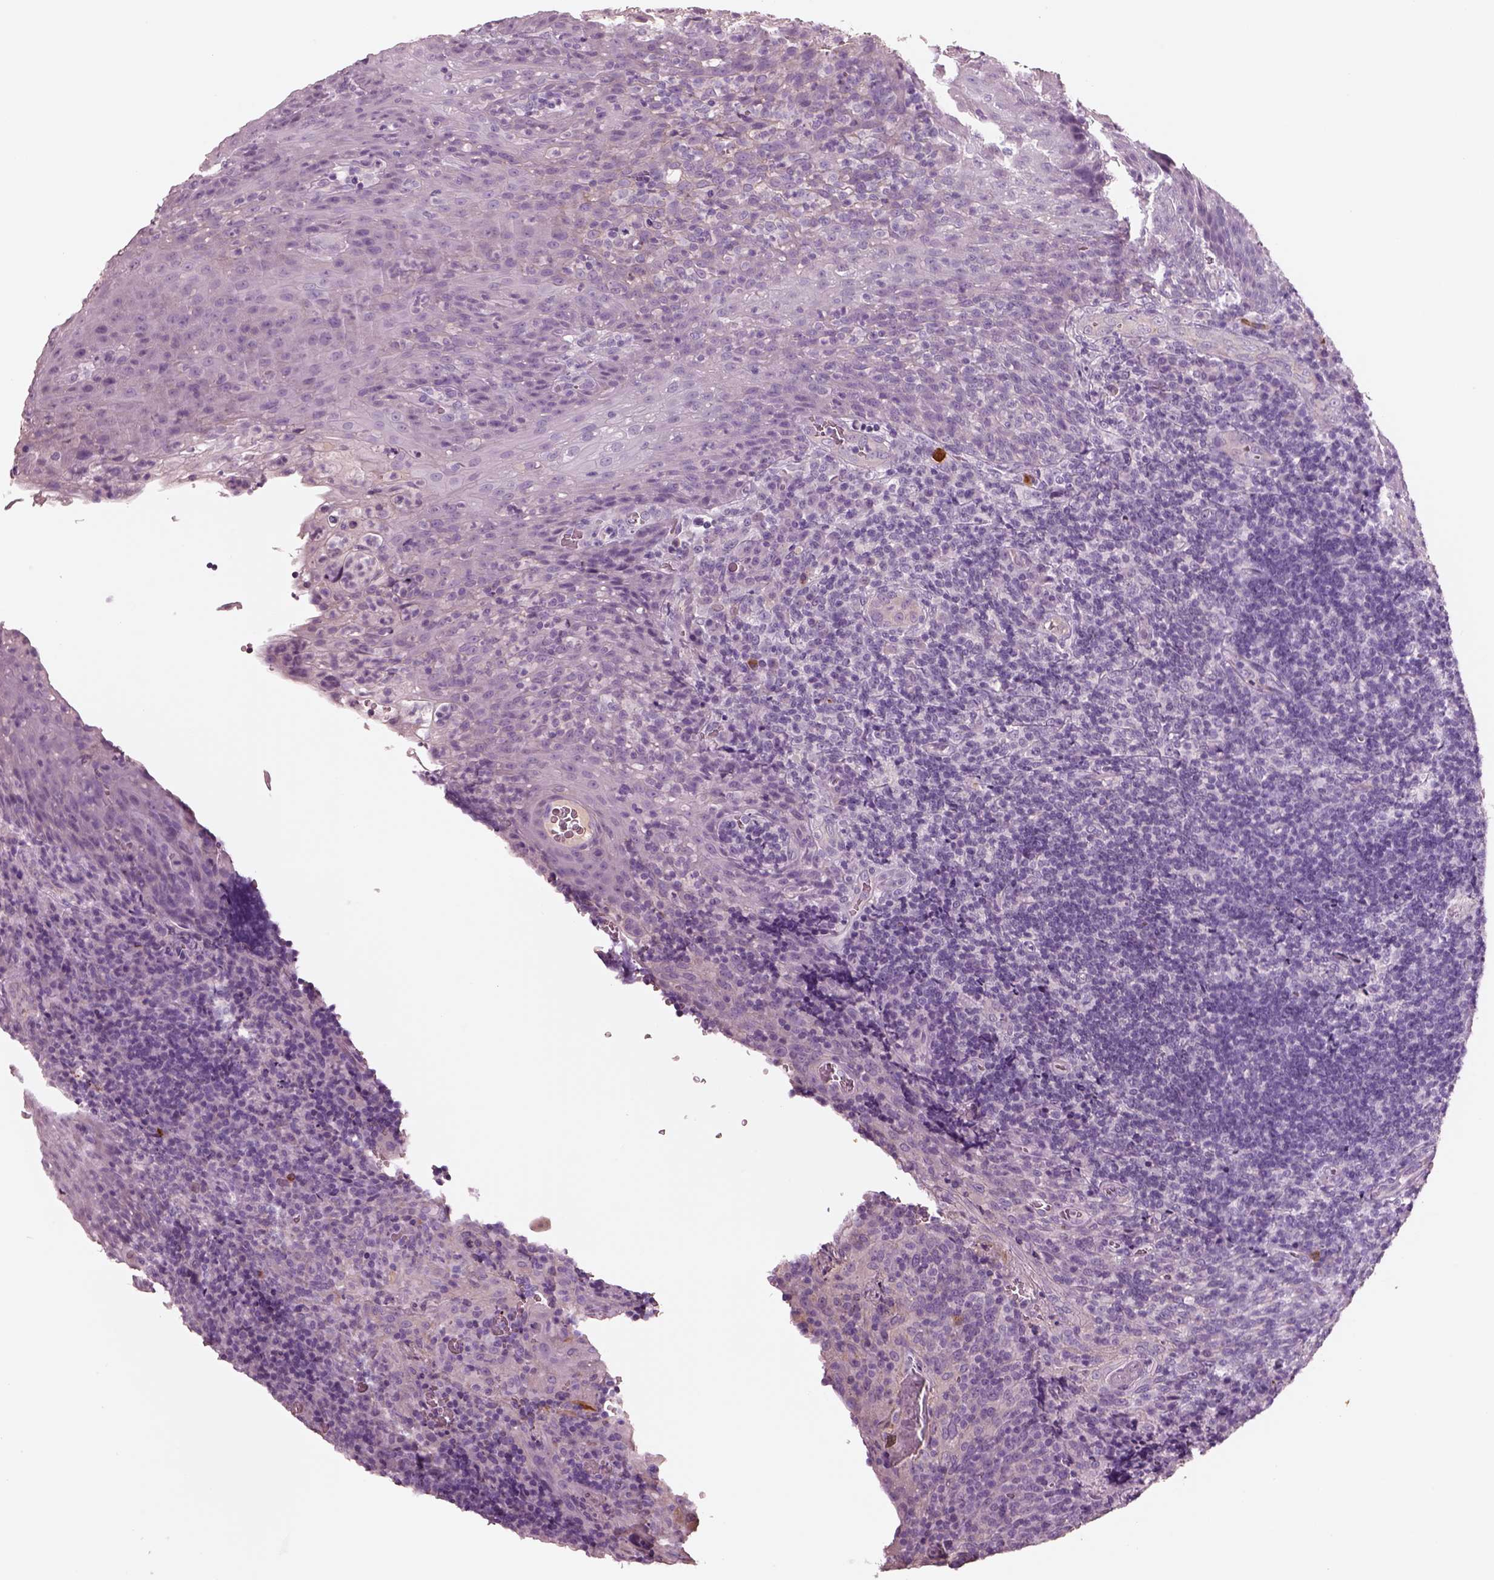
{"staining": {"intensity": "negative", "quantity": "none", "location": "none"}, "tissue": "tonsil", "cell_type": "Germinal center cells", "image_type": "normal", "snomed": [{"axis": "morphology", "description": "Normal tissue, NOS"}, {"axis": "topography", "description": "Tonsil"}], "caption": "Immunohistochemistry photomicrograph of normal tonsil: tonsil stained with DAB reveals no significant protein expression in germinal center cells. (DAB (3,3'-diaminobenzidine) immunohistochemistry (IHC), high magnification).", "gene": "IGLL1", "patient": {"sex": "male", "age": 17}}